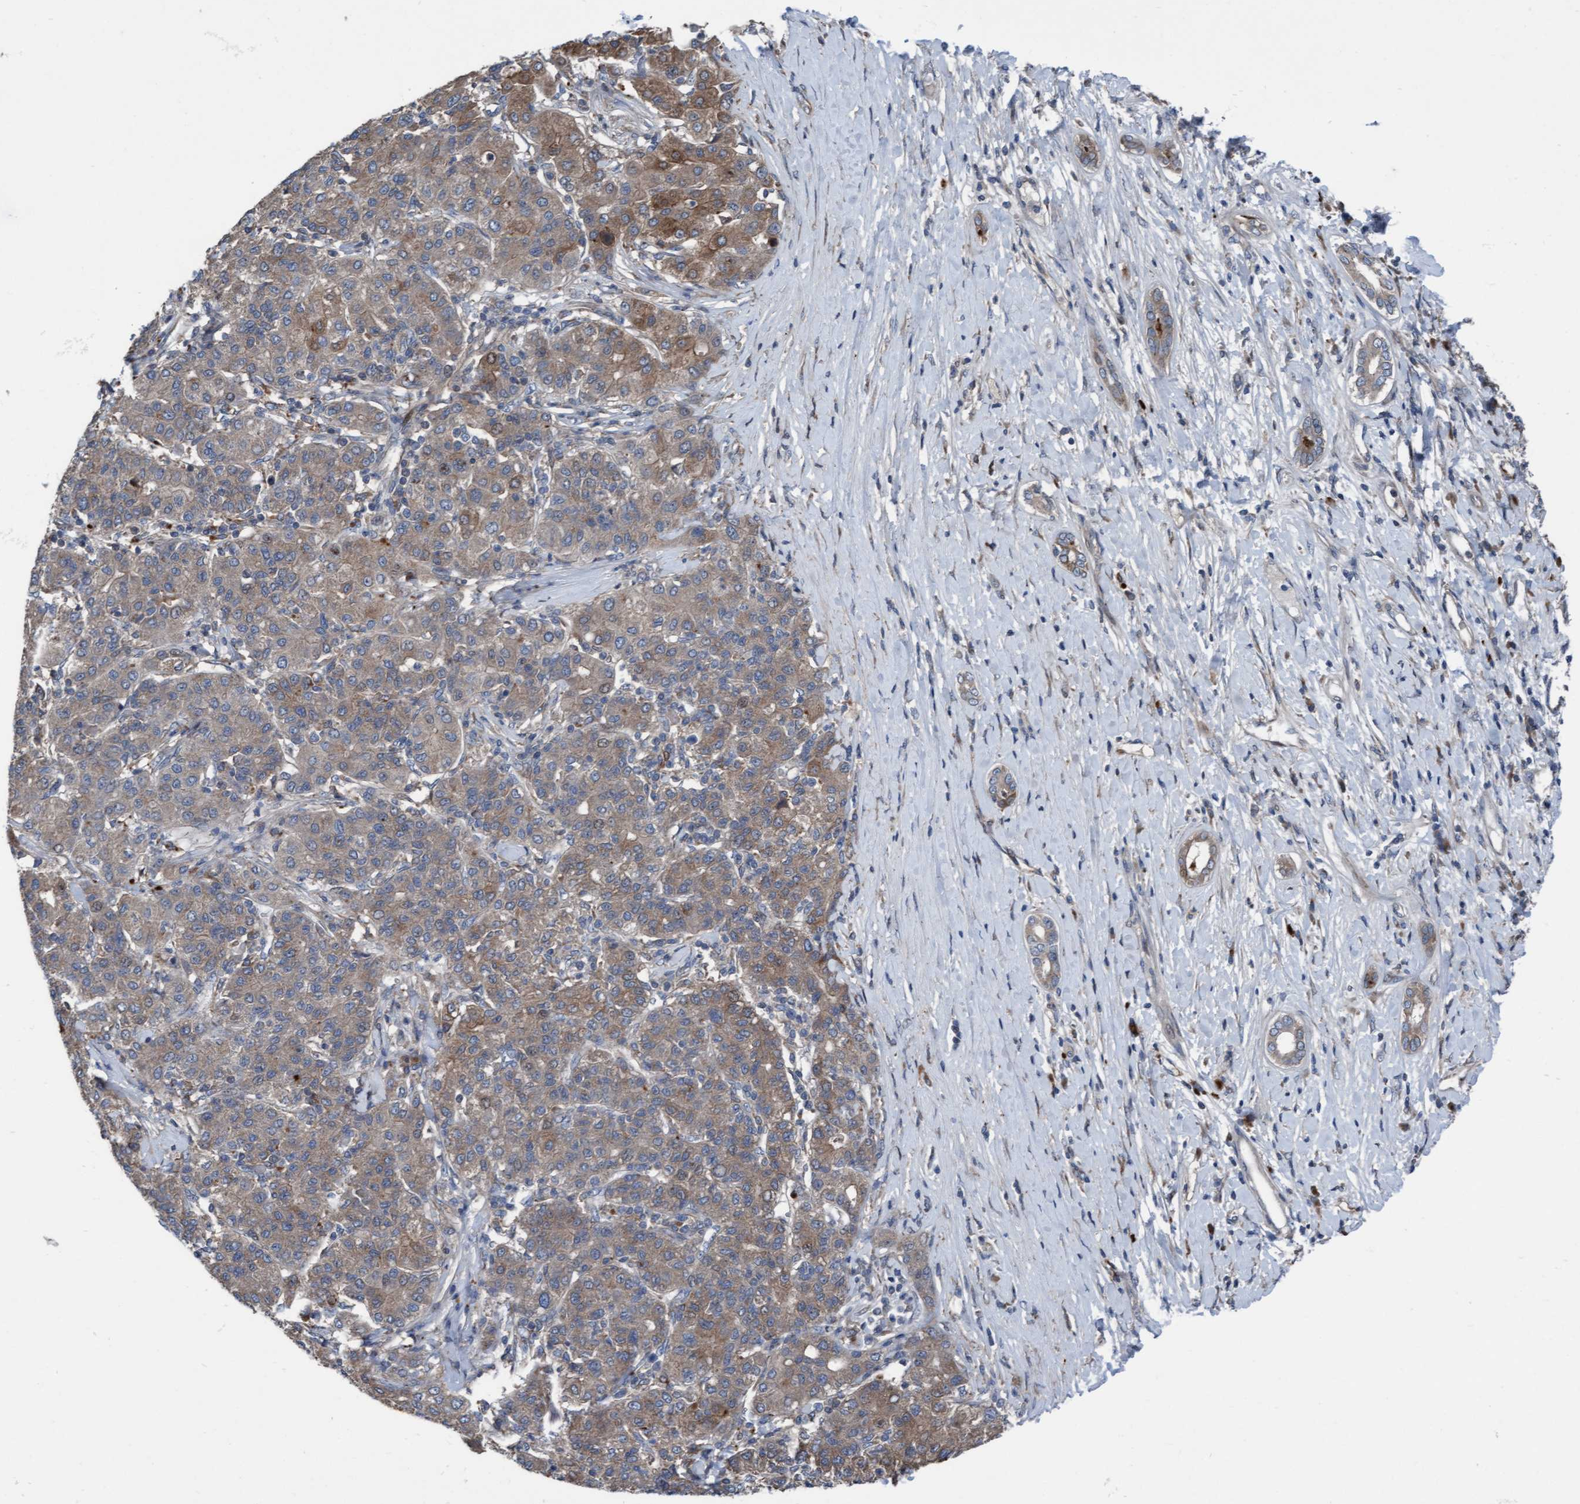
{"staining": {"intensity": "weak", "quantity": ">75%", "location": "cytoplasmic/membranous"}, "tissue": "liver cancer", "cell_type": "Tumor cells", "image_type": "cancer", "snomed": [{"axis": "morphology", "description": "Carcinoma, Hepatocellular, NOS"}, {"axis": "topography", "description": "Liver"}], "caption": "A high-resolution photomicrograph shows IHC staining of liver hepatocellular carcinoma, which reveals weak cytoplasmic/membranous positivity in approximately >75% of tumor cells.", "gene": "KLHL26", "patient": {"sex": "male", "age": 65}}